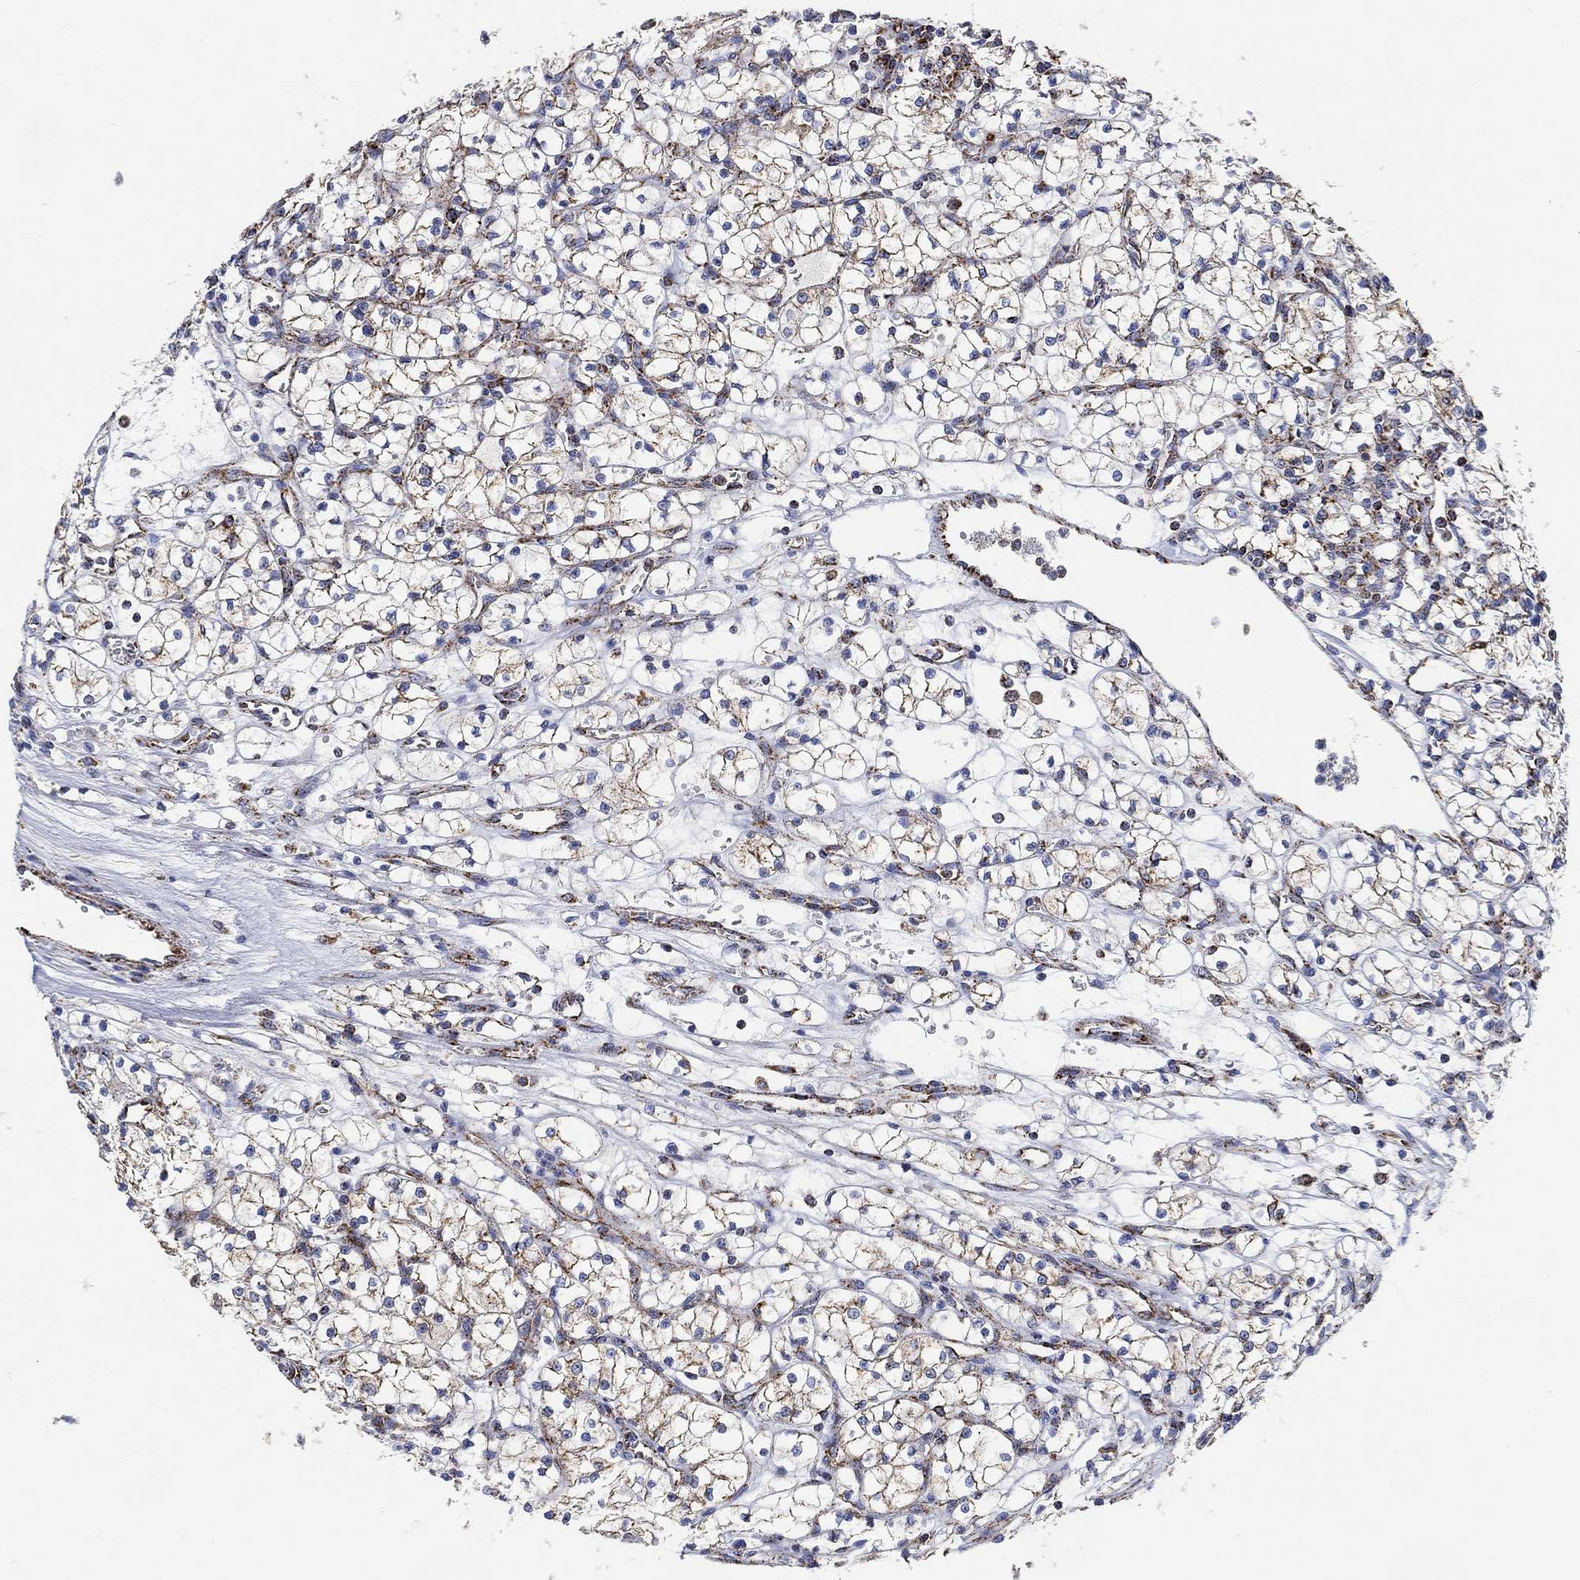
{"staining": {"intensity": "moderate", "quantity": "<25%", "location": "cytoplasmic/membranous"}, "tissue": "renal cancer", "cell_type": "Tumor cells", "image_type": "cancer", "snomed": [{"axis": "morphology", "description": "Adenocarcinoma, NOS"}, {"axis": "topography", "description": "Kidney"}], "caption": "Adenocarcinoma (renal) stained with DAB (3,3'-diaminobenzidine) immunohistochemistry demonstrates low levels of moderate cytoplasmic/membranous staining in about <25% of tumor cells.", "gene": "NDUFS3", "patient": {"sex": "female", "age": 64}}